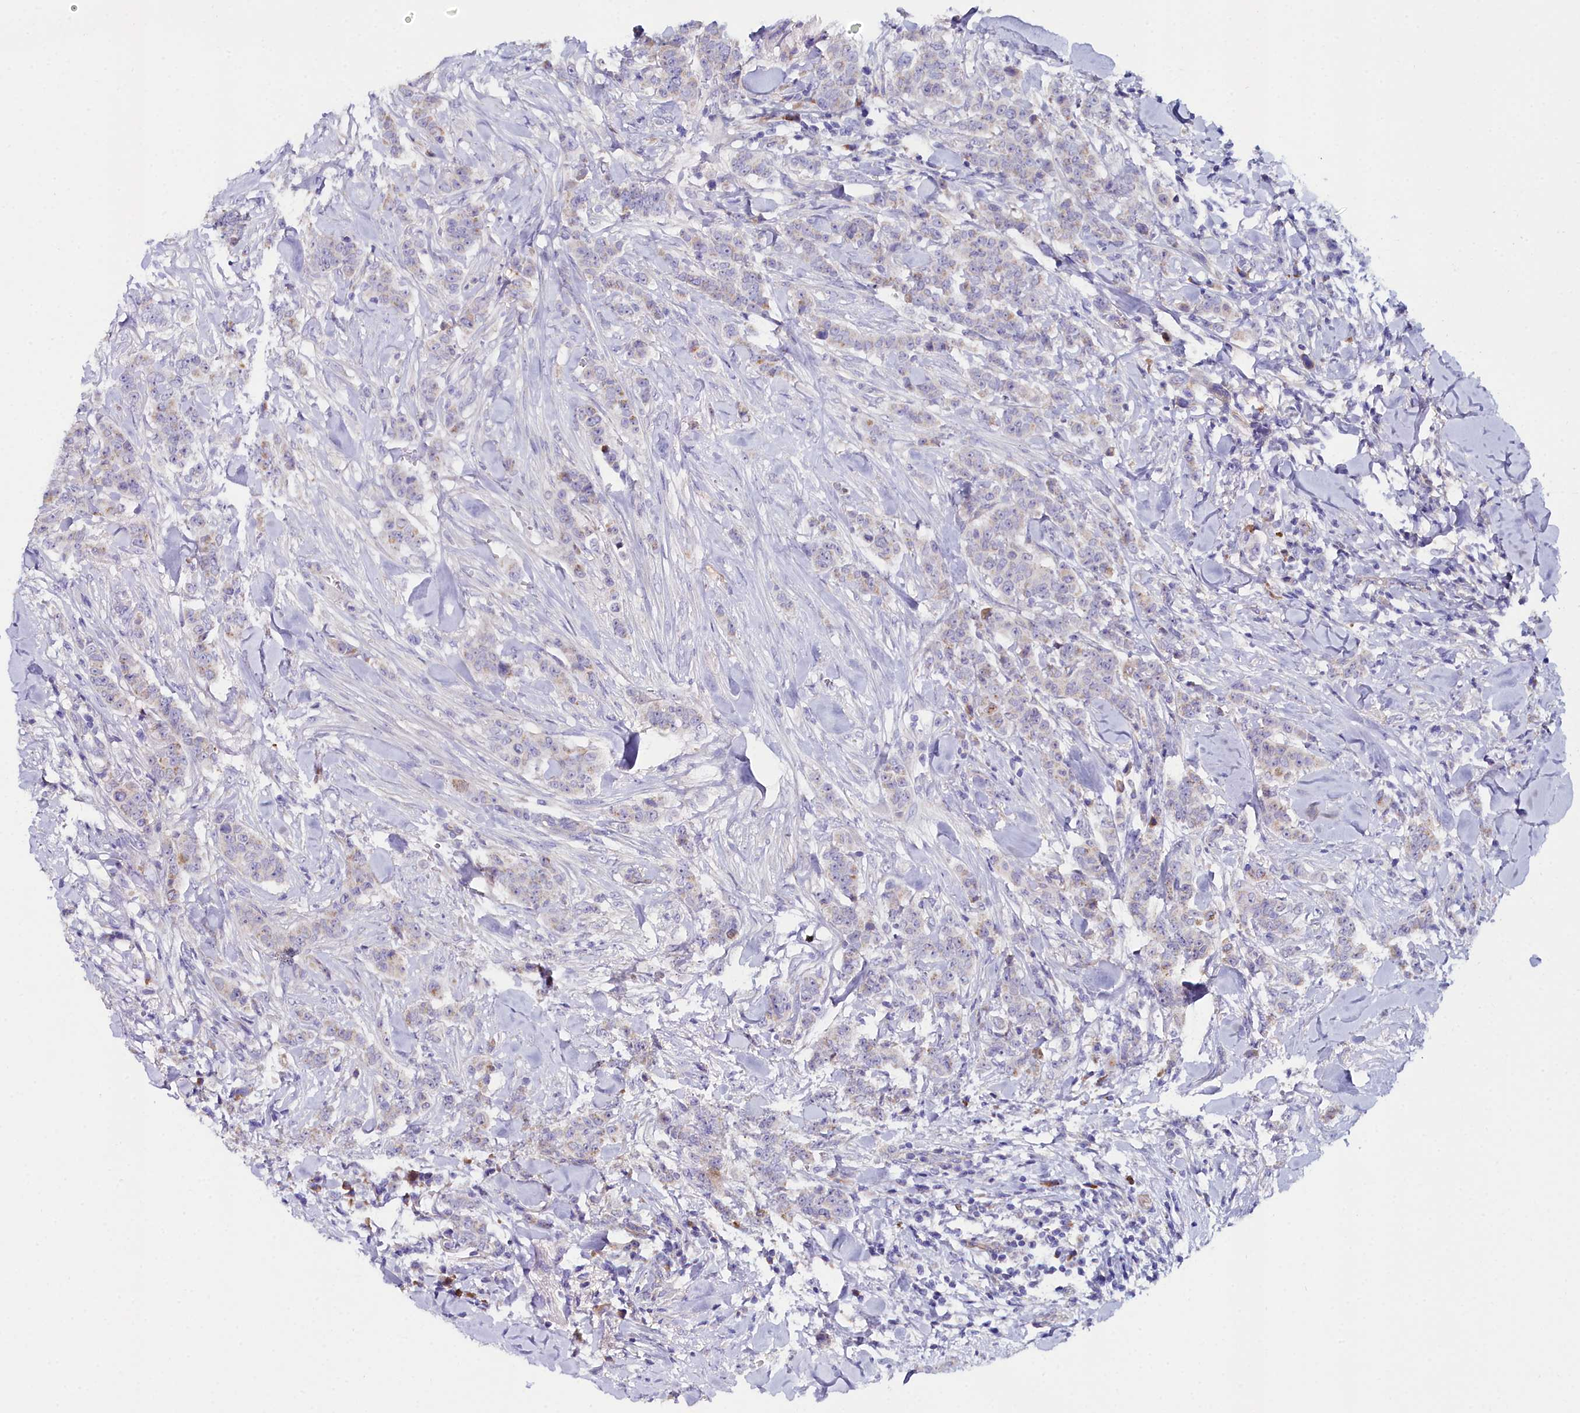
{"staining": {"intensity": "weak", "quantity": "<25%", "location": "cytoplasmic/membranous"}, "tissue": "breast cancer", "cell_type": "Tumor cells", "image_type": "cancer", "snomed": [{"axis": "morphology", "description": "Duct carcinoma"}, {"axis": "topography", "description": "Breast"}], "caption": "This image is of breast cancer (infiltrating ductal carcinoma) stained with immunohistochemistry (IHC) to label a protein in brown with the nuclei are counter-stained blue. There is no expression in tumor cells.", "gene": "SLC49A3", "patient": {"sex": "female", "age": 40}}